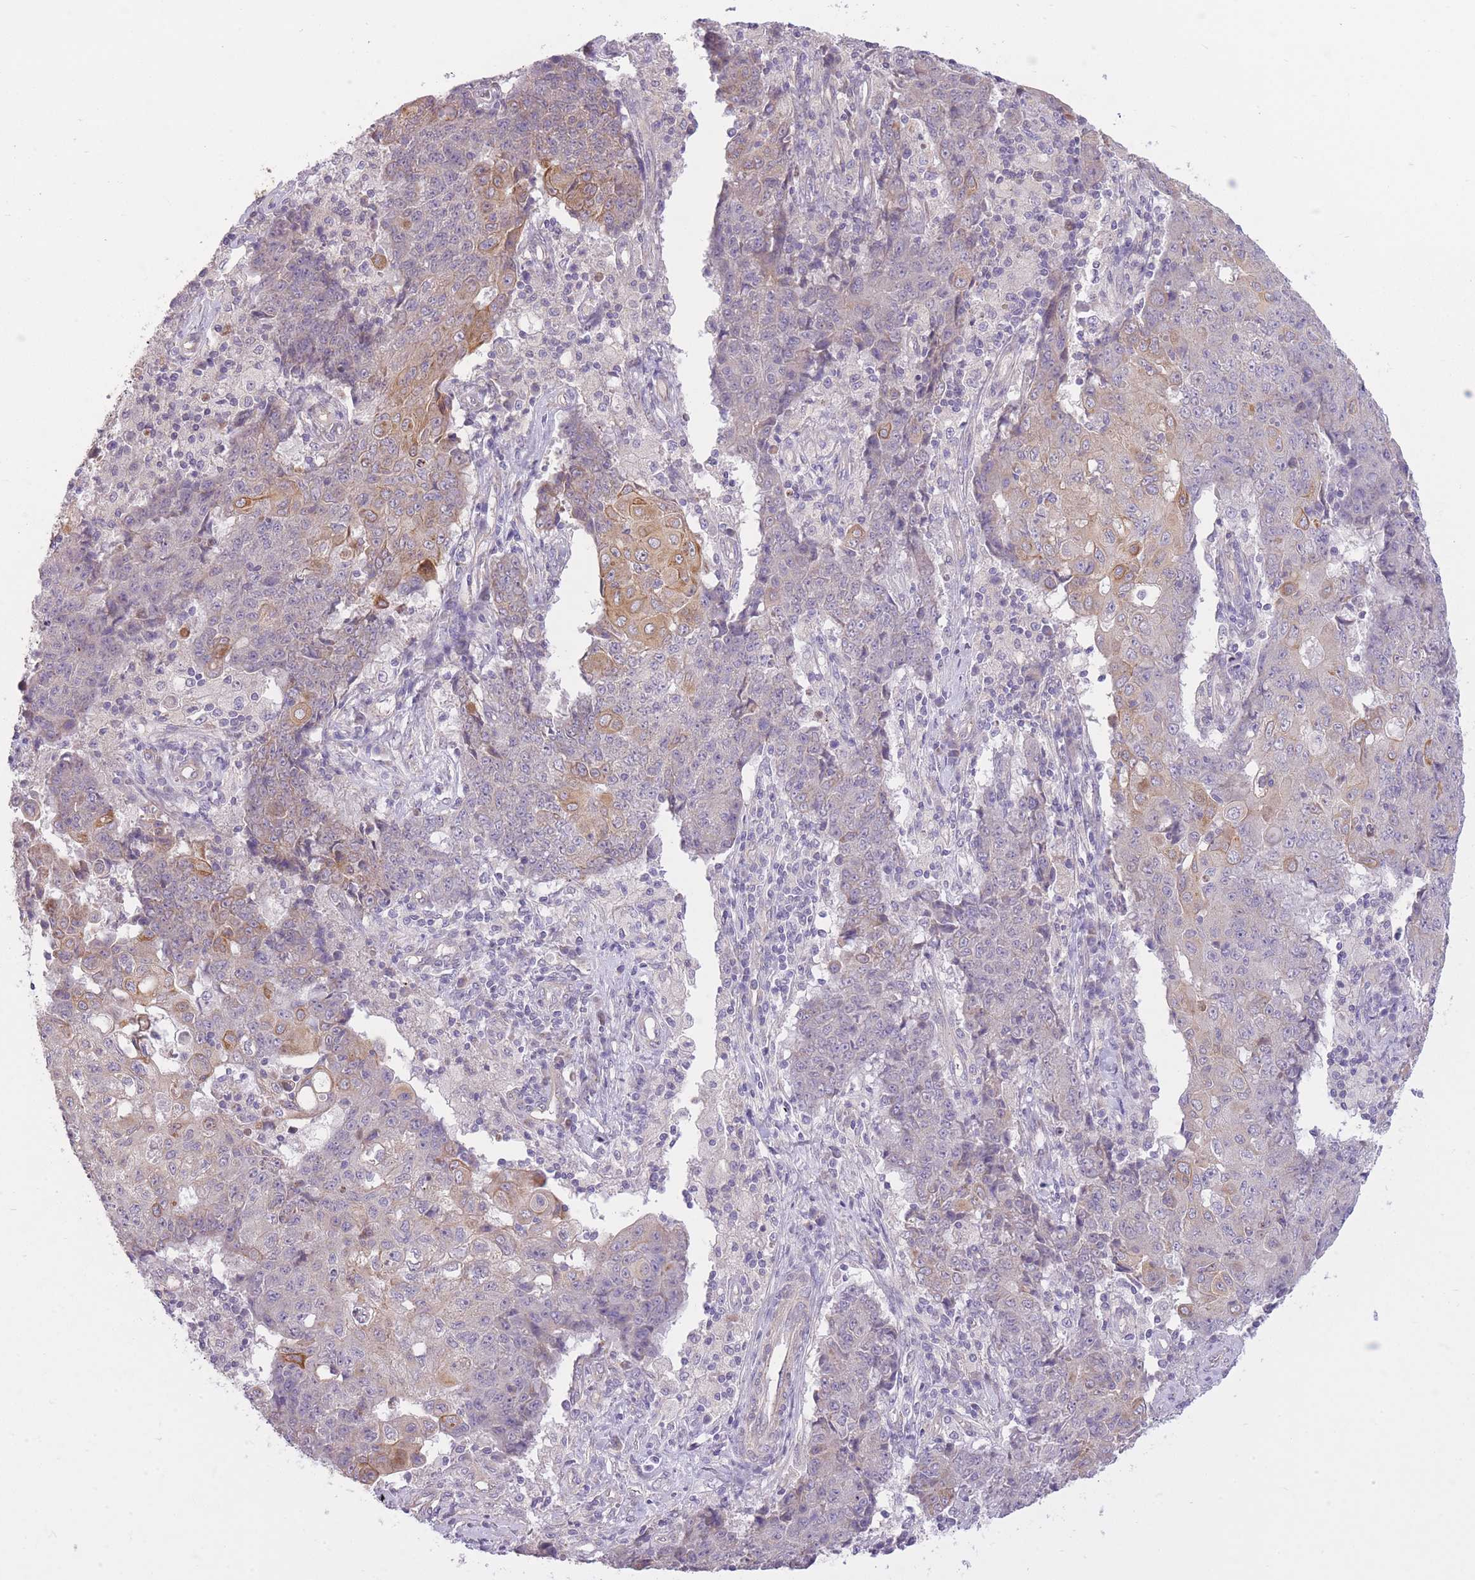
{"staining": {"intensity": "moderate", "quantity": "<25%", "location": "cytoplasmic/membranous"}, "tissue": "ovarian cancer", "cell_type": "Tumor cells", "image_type": "cancer", "snomed": [{"axis": "morphology", "description": "Carcinoma, endometroid"}, {"axis": "topography", "description": "Ovary"}], "caption": "Human ovarian endometroid carcinoma stained for a protein (brown) exhibits moderate cytoplasmic/membranous positive expression in about <25% of tumor cells.", "gene": "REV1", "patient": {"sex": "female", "age": 42}}